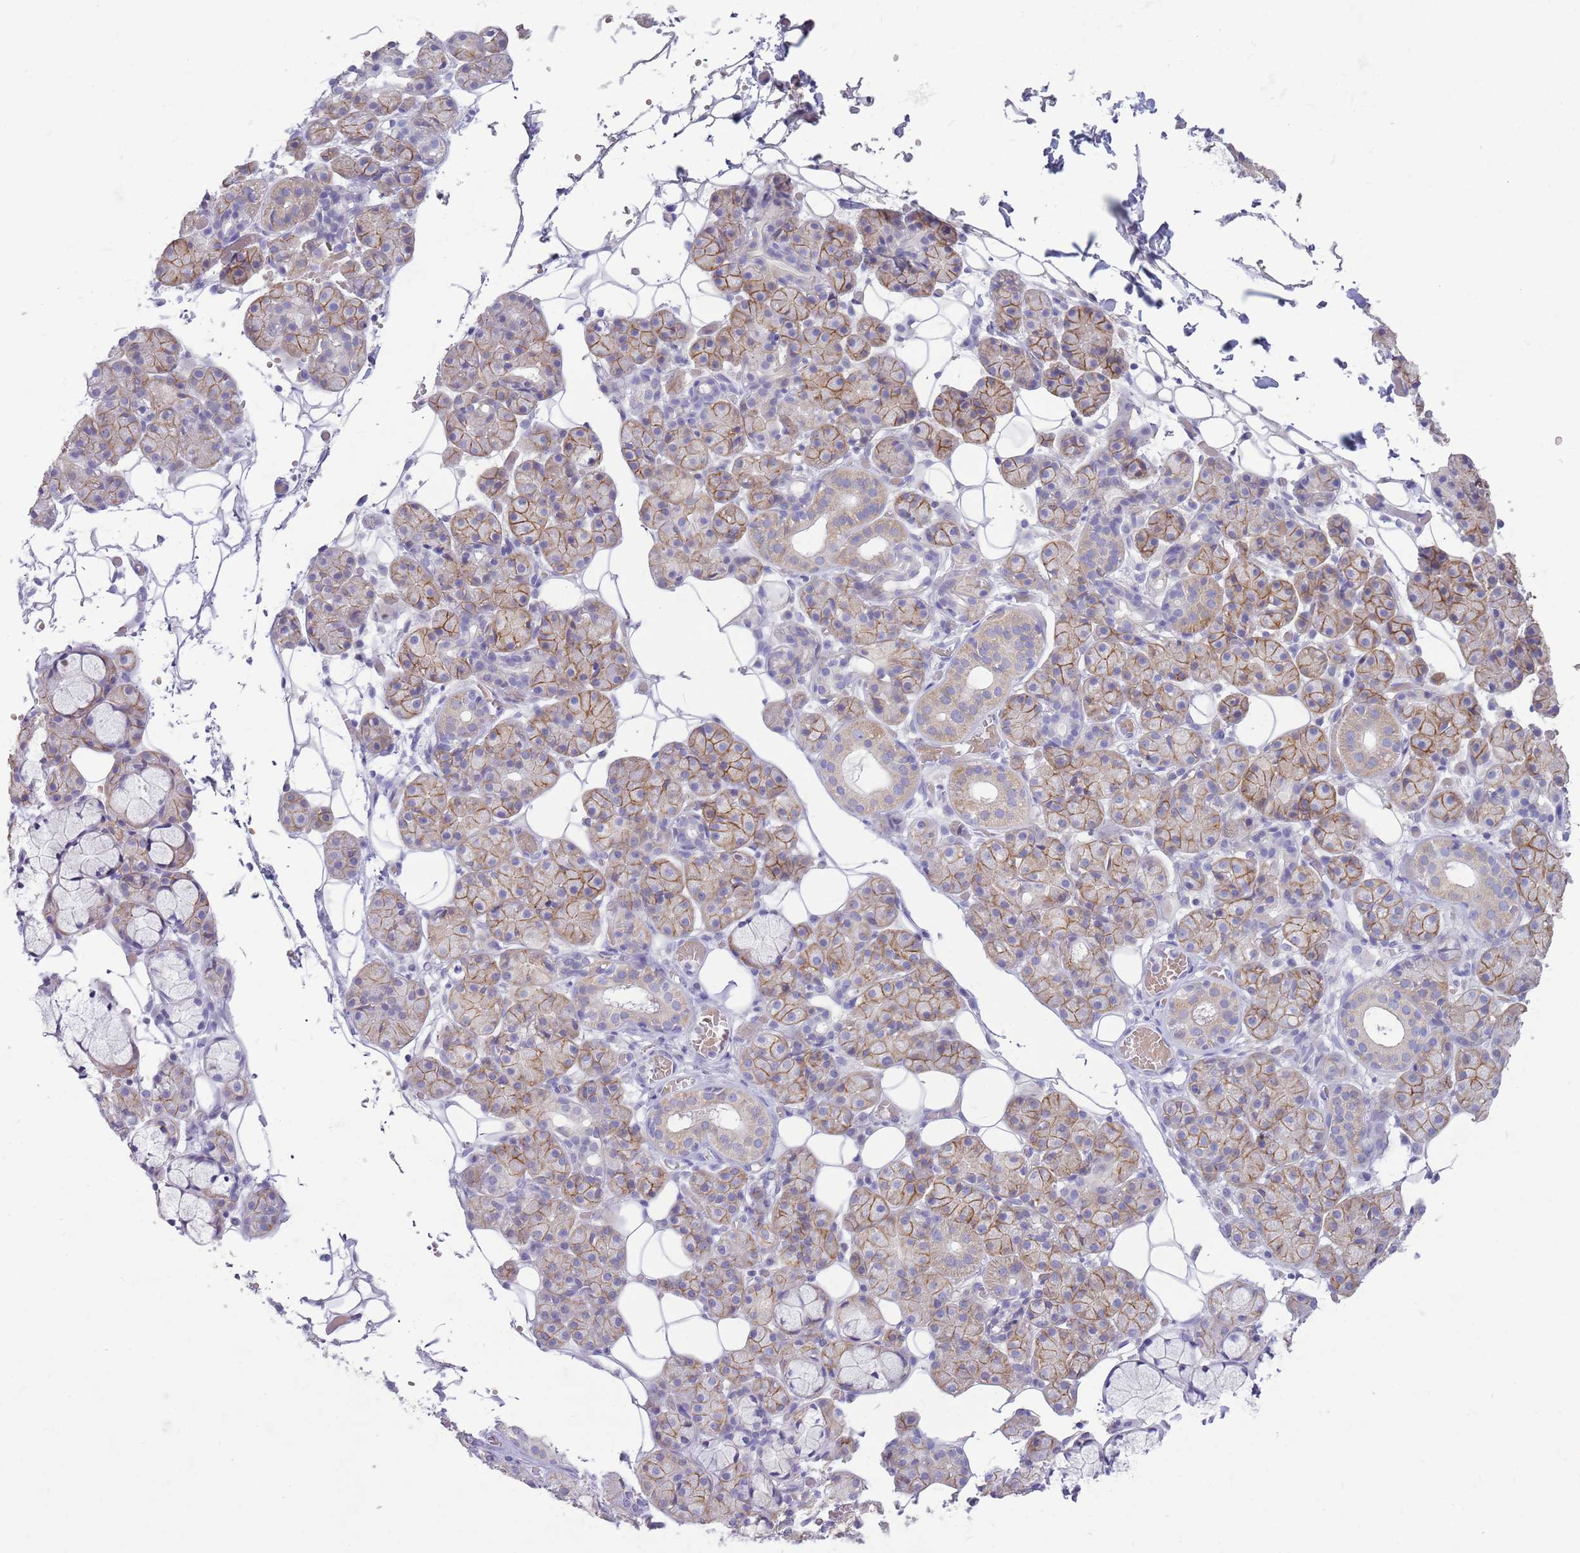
{"staining": {"intensity": "moderate", "quantity": "25%-75%", "location": "cytoplasmic/membranous"}, "tissue": "salivary gland", "cell_type": "Glandular cells", "image_type": "normal", "snomed": [{"axis": "morphology", "description": "Normal tissue, NOS"}, {"axis": "topography", "description": "Salivary gland"}], "caption": "Salivary gland stained with immunohistochemistry shows moderate cytoplasmic/membranous positivity in approximately 25%-75% of glandular cells. (brown staining indicates protein expression, while blue staining denotes nuclei).", "gene": "DDHD1", "patient": {"sex": "male", "age": 63}}